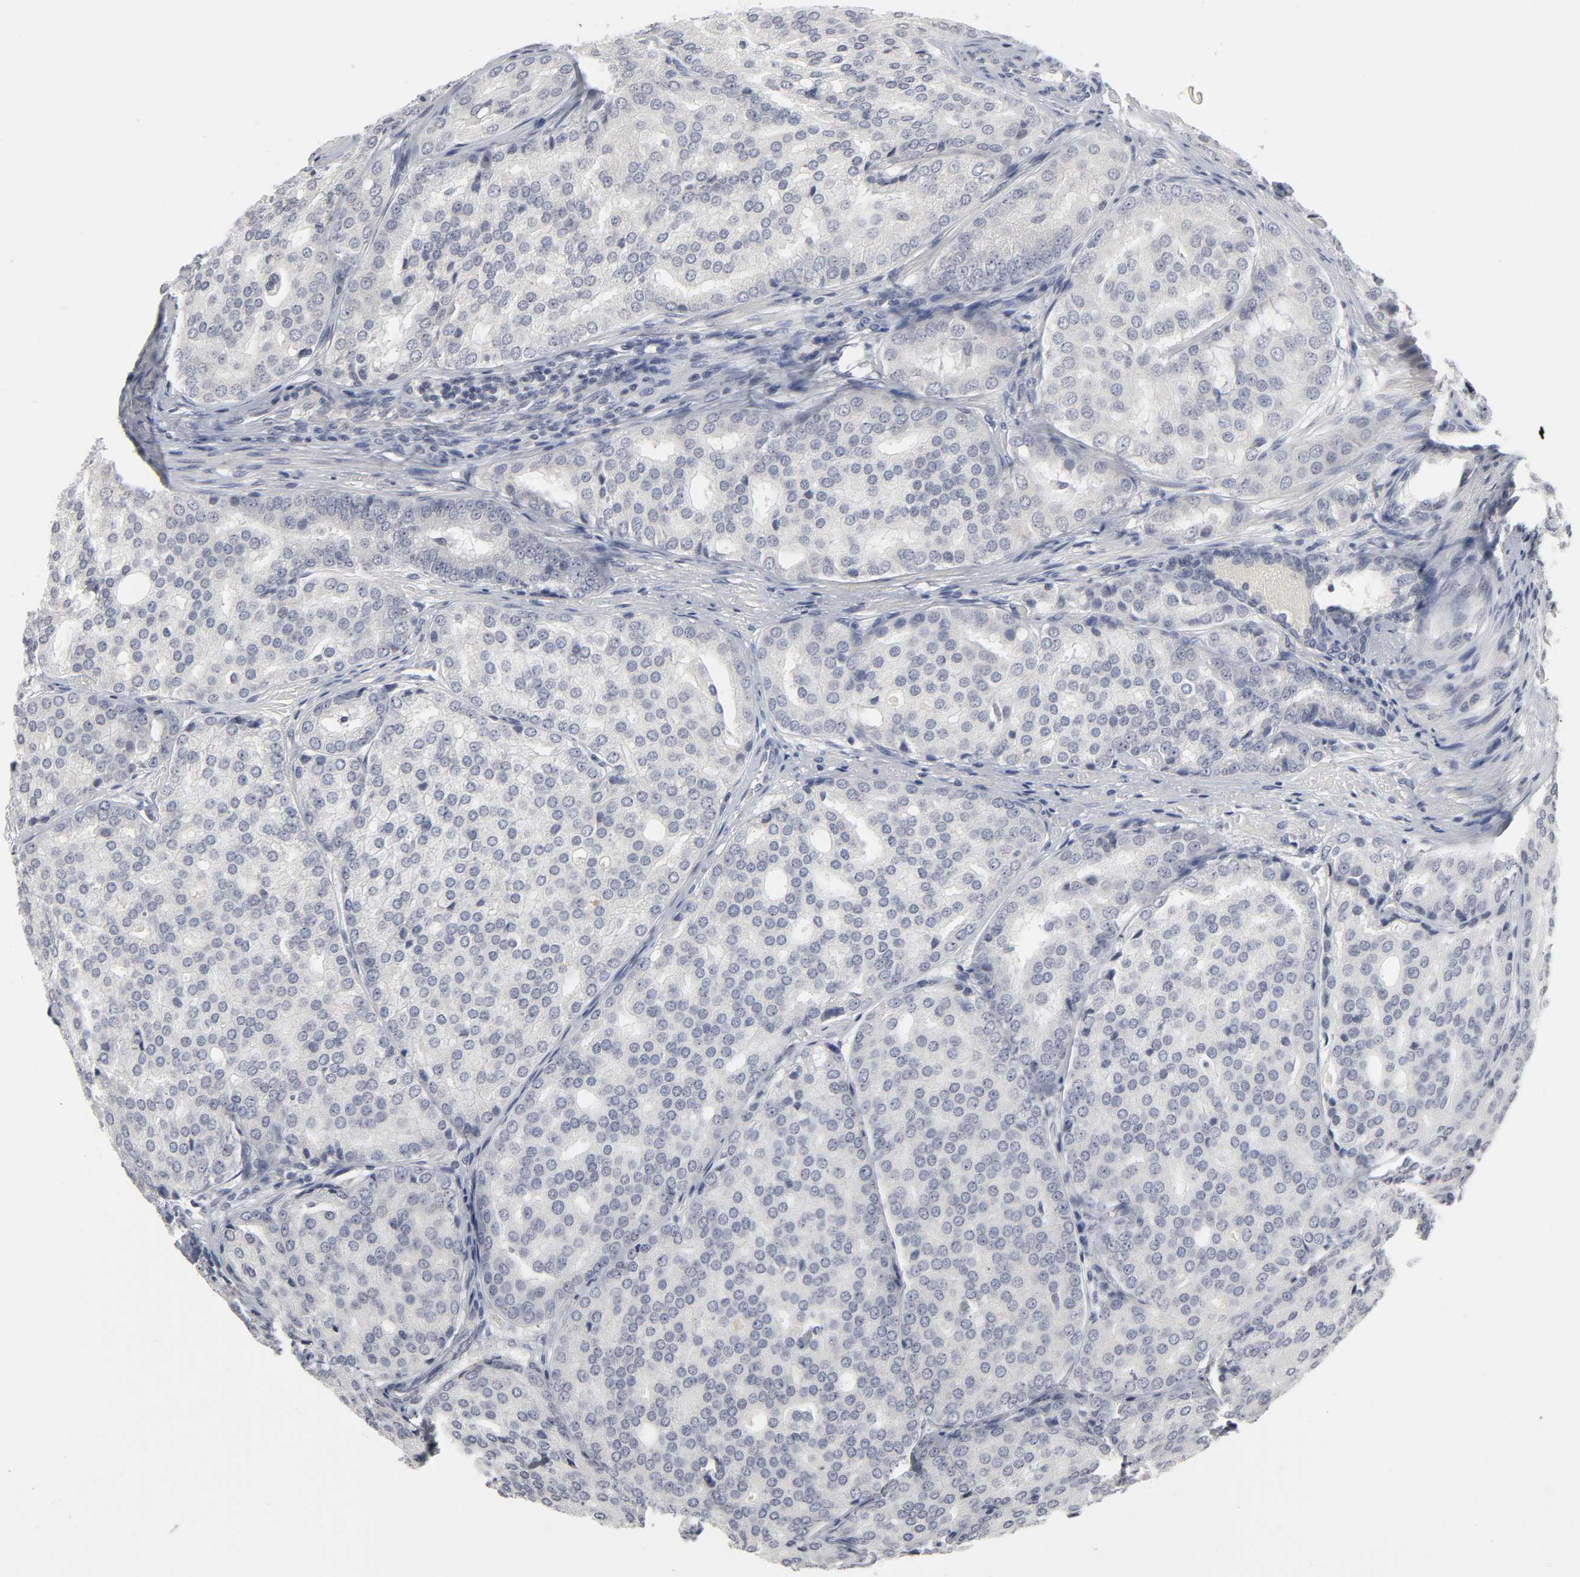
{"staining": {"intensity": "negative", "quantity": "none", "location": "none"}, "tissue": "prostate cancer", "cell_type": "Tumor cells", "image_type": "cancer", "snomed": [{"axis": "morphology", "description": "Adenocarcinoma, High grade"}, {"axis": "topography", "description": "Prostate"}], "caption": "High magnification brightfield microscopy of prostate cancer stained with DAB (3,3'-diaminobenzidine) (brown) and counterstained with hematoxylin (blue): tumor cells show no significant positivity.", "gene": "TCAP", "patient": {"sex": "male", "age": 64}}